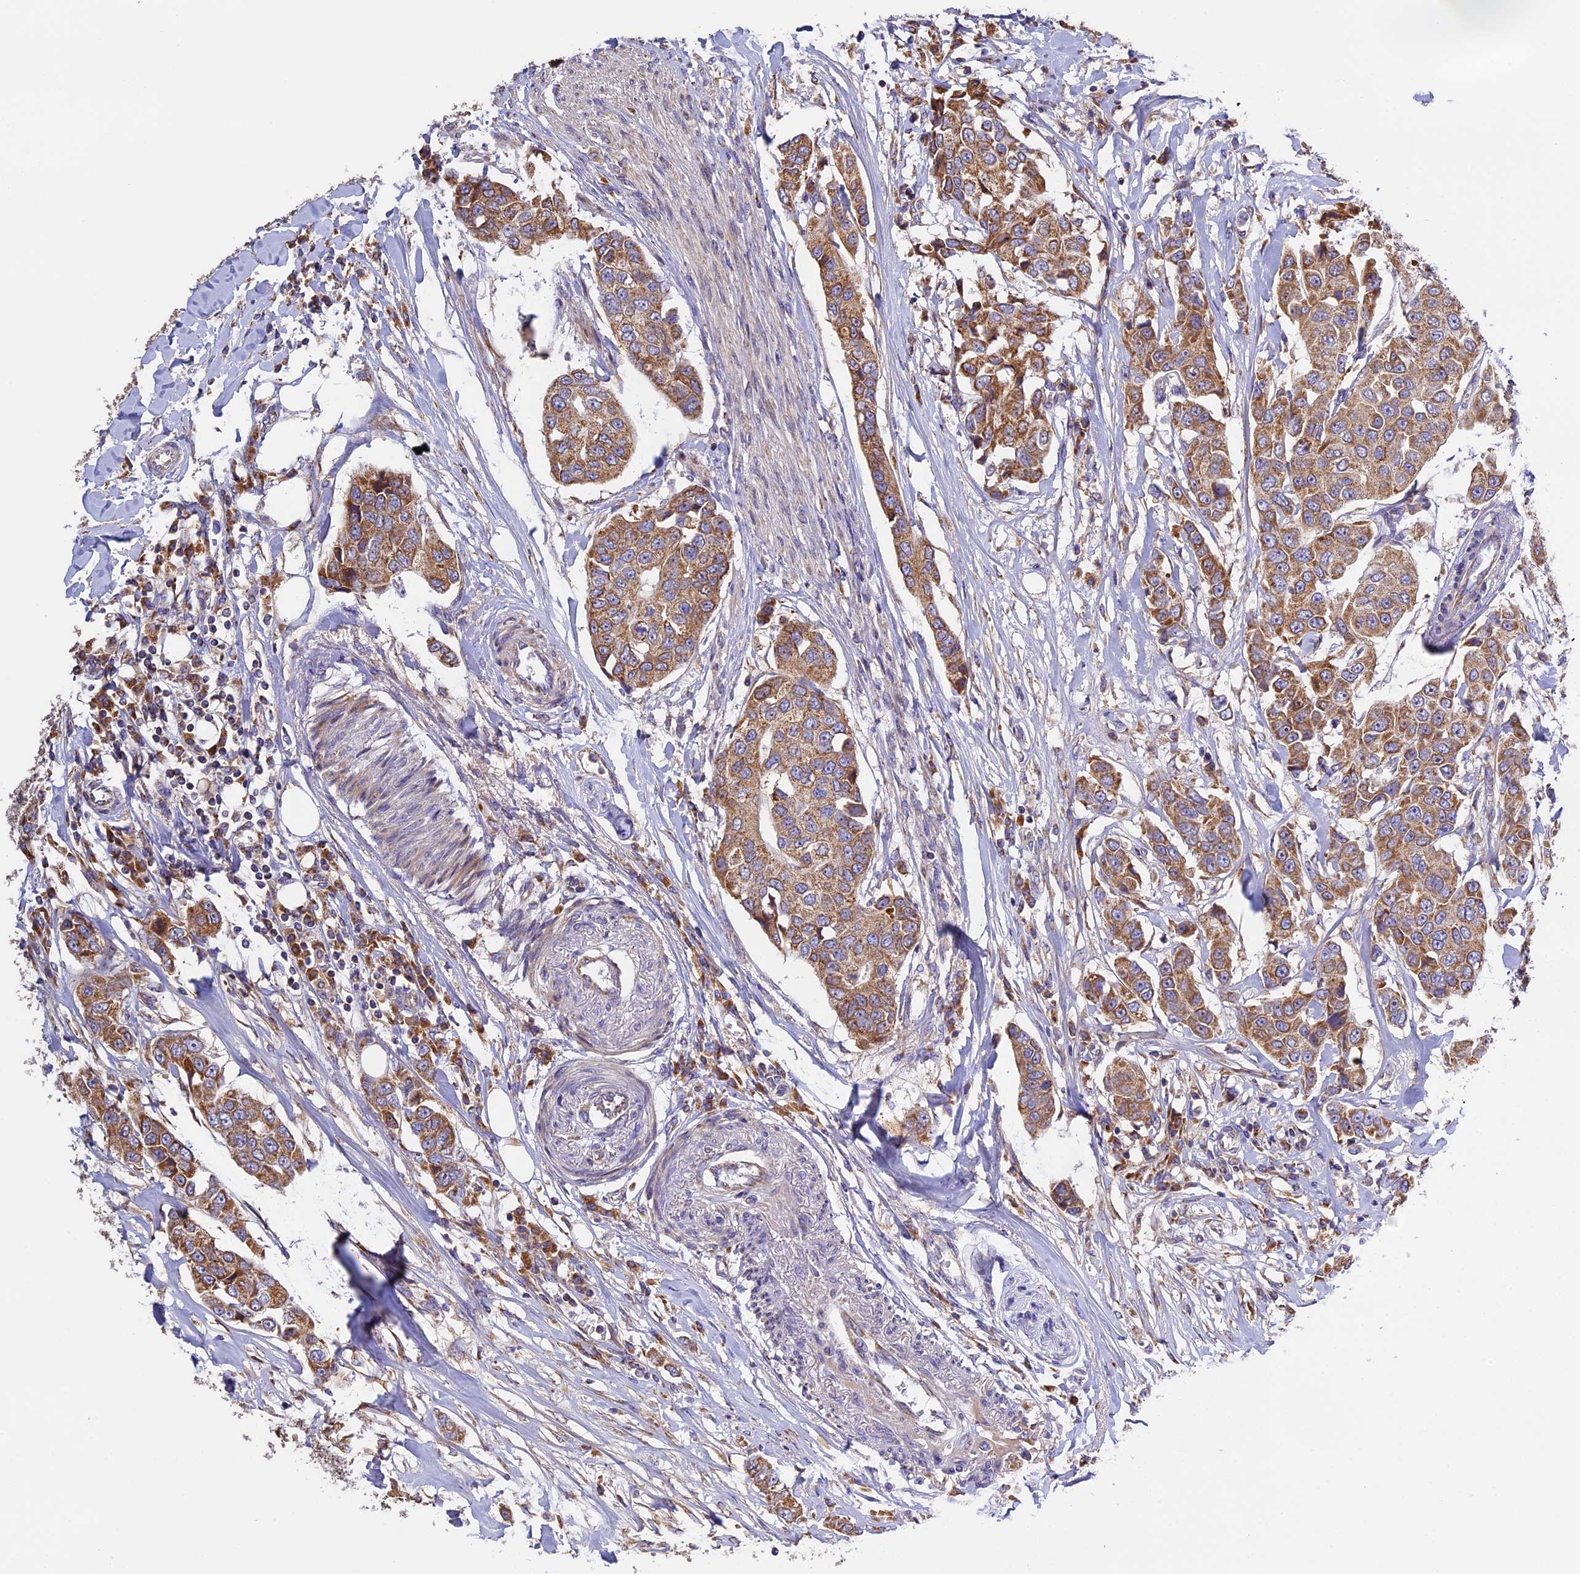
{"staining": {"intensity": "moderate", "quantity": ">75%", "location": "cytoplasmic/membranous"}, "tissue": "breast cancer", "cell_type": "Tumor cells", "image_type": "cancer", "snomed": [{"axis": "morphology", "description": "Duct carcinoma"}, {"axis": "topography", "description": "Breast"}], "caption": "The photomicrograph demonstrates a brown stain indicating the presence of a protein in the cytoplasmic/membranous of tumor cells in breast cancer (infiltrating ductal carcinoma). (Stains: DAB (3,3'-diaminobenzidine) in brown, nuclei in blue, Microscopy: brightfield microscopy at high magnification).", "gene": "OCEL1", "patient": {"sex": "female", "age": 80}}